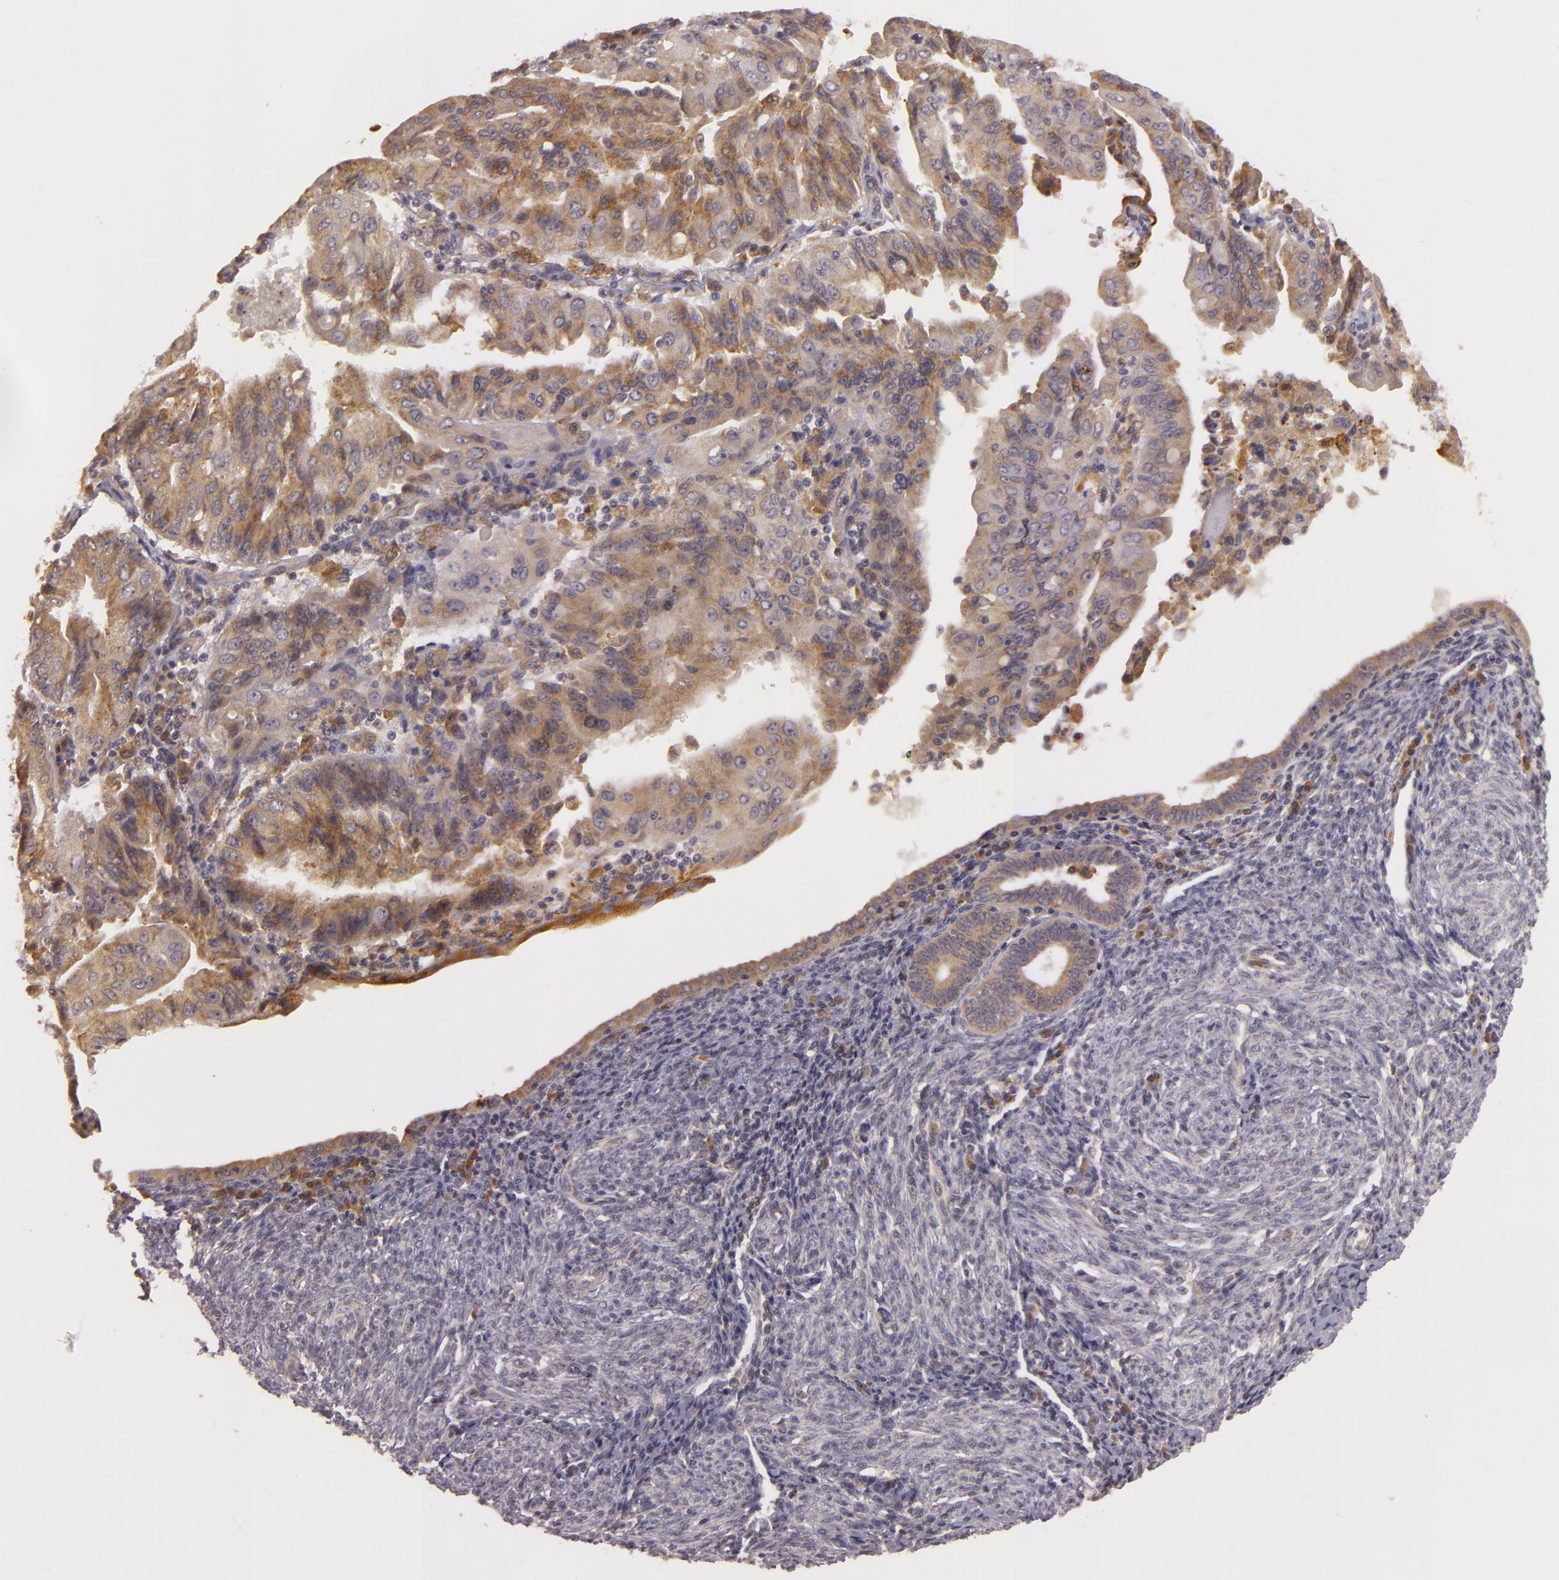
{"staining": {"intensity": "weak", "quantity": "25%-75%", "location": "cytoplasmic/membranous"}, "tissue": "endometrial cancer", "cell_type": "Tumor cells", "image_type": "cancer", "snomed": [{"axis": "morphology", "description": "Adenocarcinoma, NOS"}, {"axis": "topography", "description": "Endometrium"}], "caption": "Brown immunohistochemical staining in endometrial cancer (adenocarcinoma) exhibits weak cytoplasmic/membranous expression in about 25%-75% of tumor cells.", "gene": "PPP1R3F", "patient": {"sex": "female", "age": 75}}